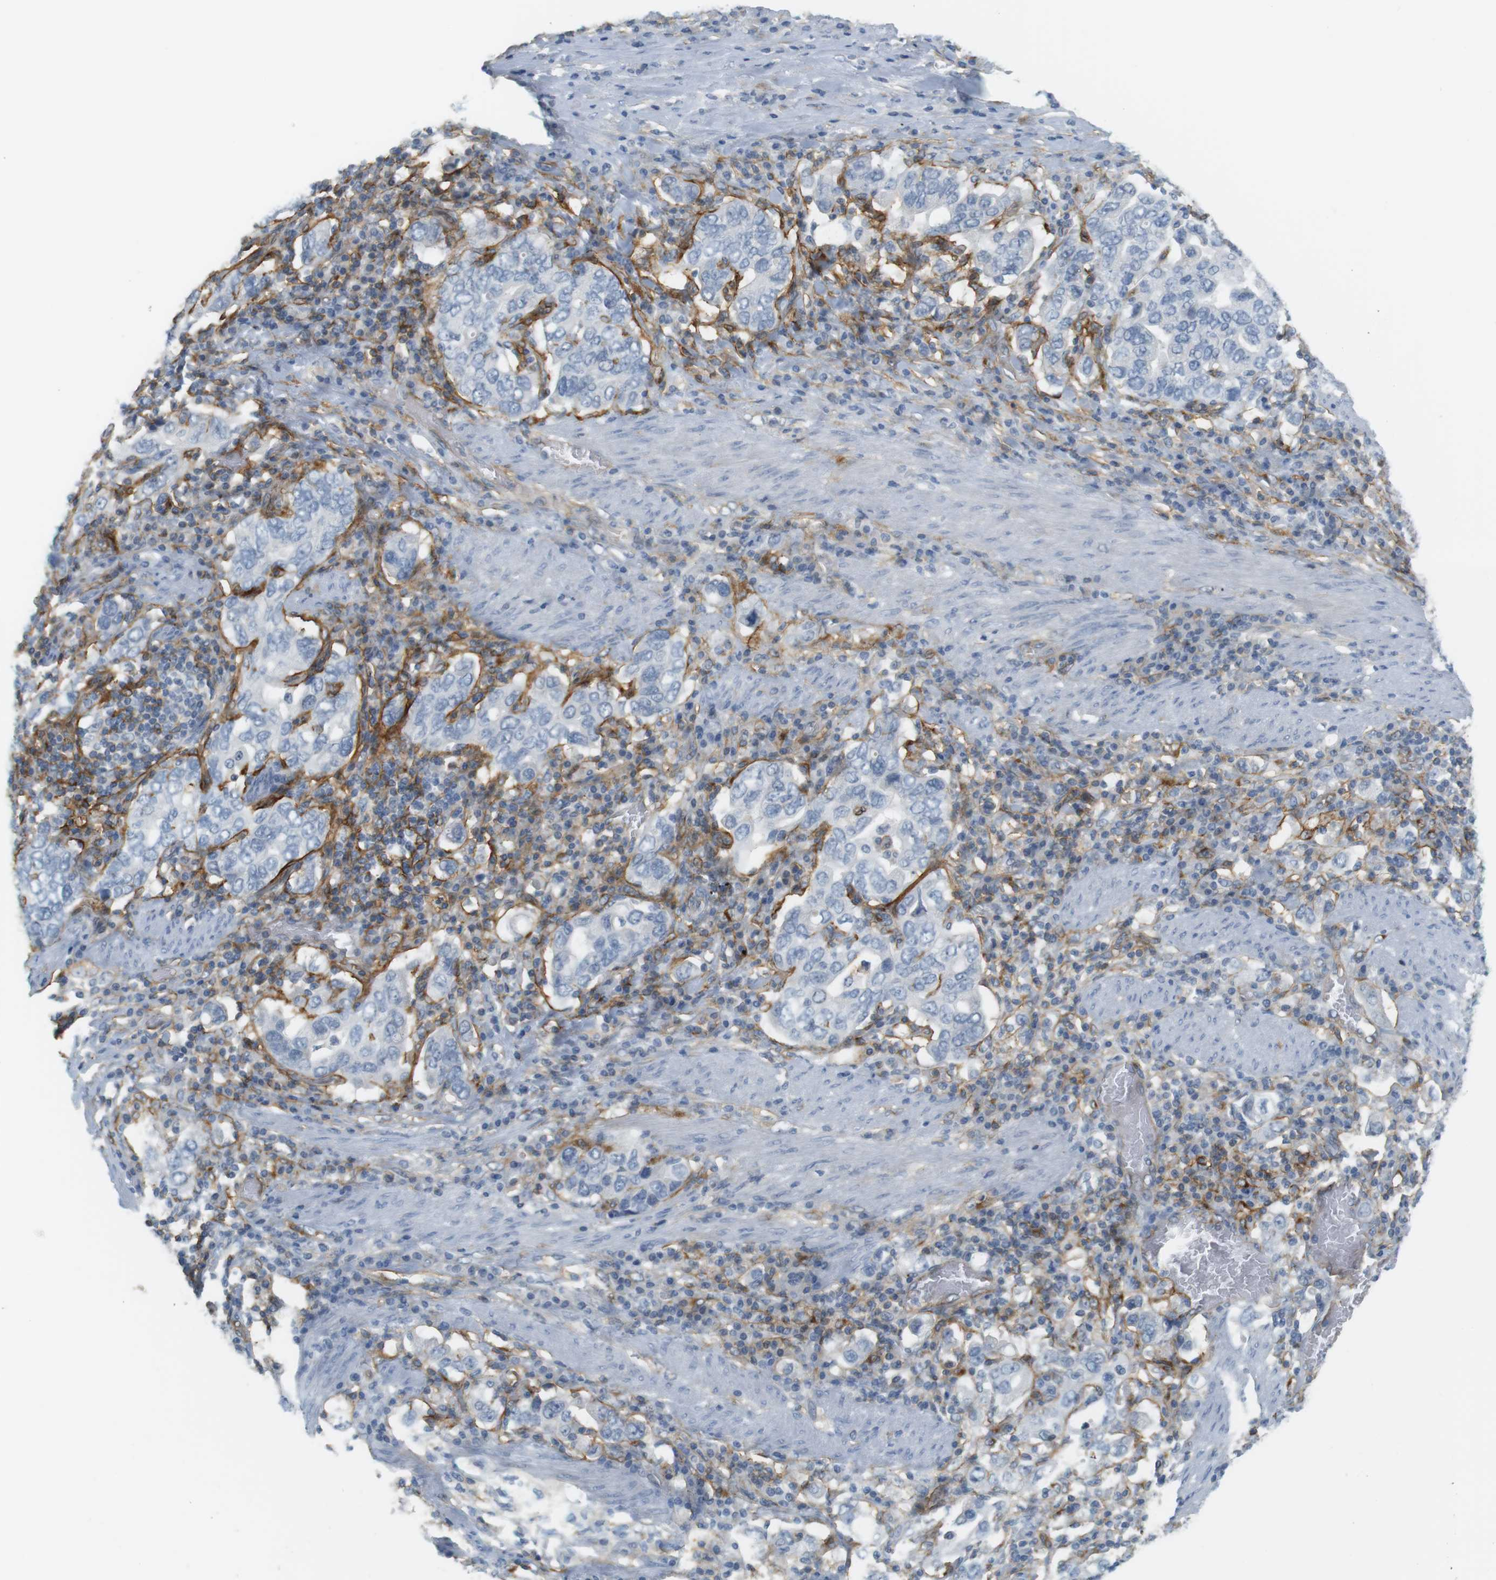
{"staining": {"intensity": "negative", "quantity": "none", "location": "none"}, "tissue": "stomach cancer", "cell_type": "Tumor cells", "image_type": "cancer", "snomed": [{"axis": "morphology", "description": "Adenocarcinoma, NOS"}, {"axis": "topography", "description": "Stomach, upper"}], "caption": "A high-resolution micrograph shows immunohistochemistry staining of stomach adenocarcinoma, which demonstrates no significant expression in tumor cells.", "gene": "F2R", "patient": {"sex": "male", "age": 62}}